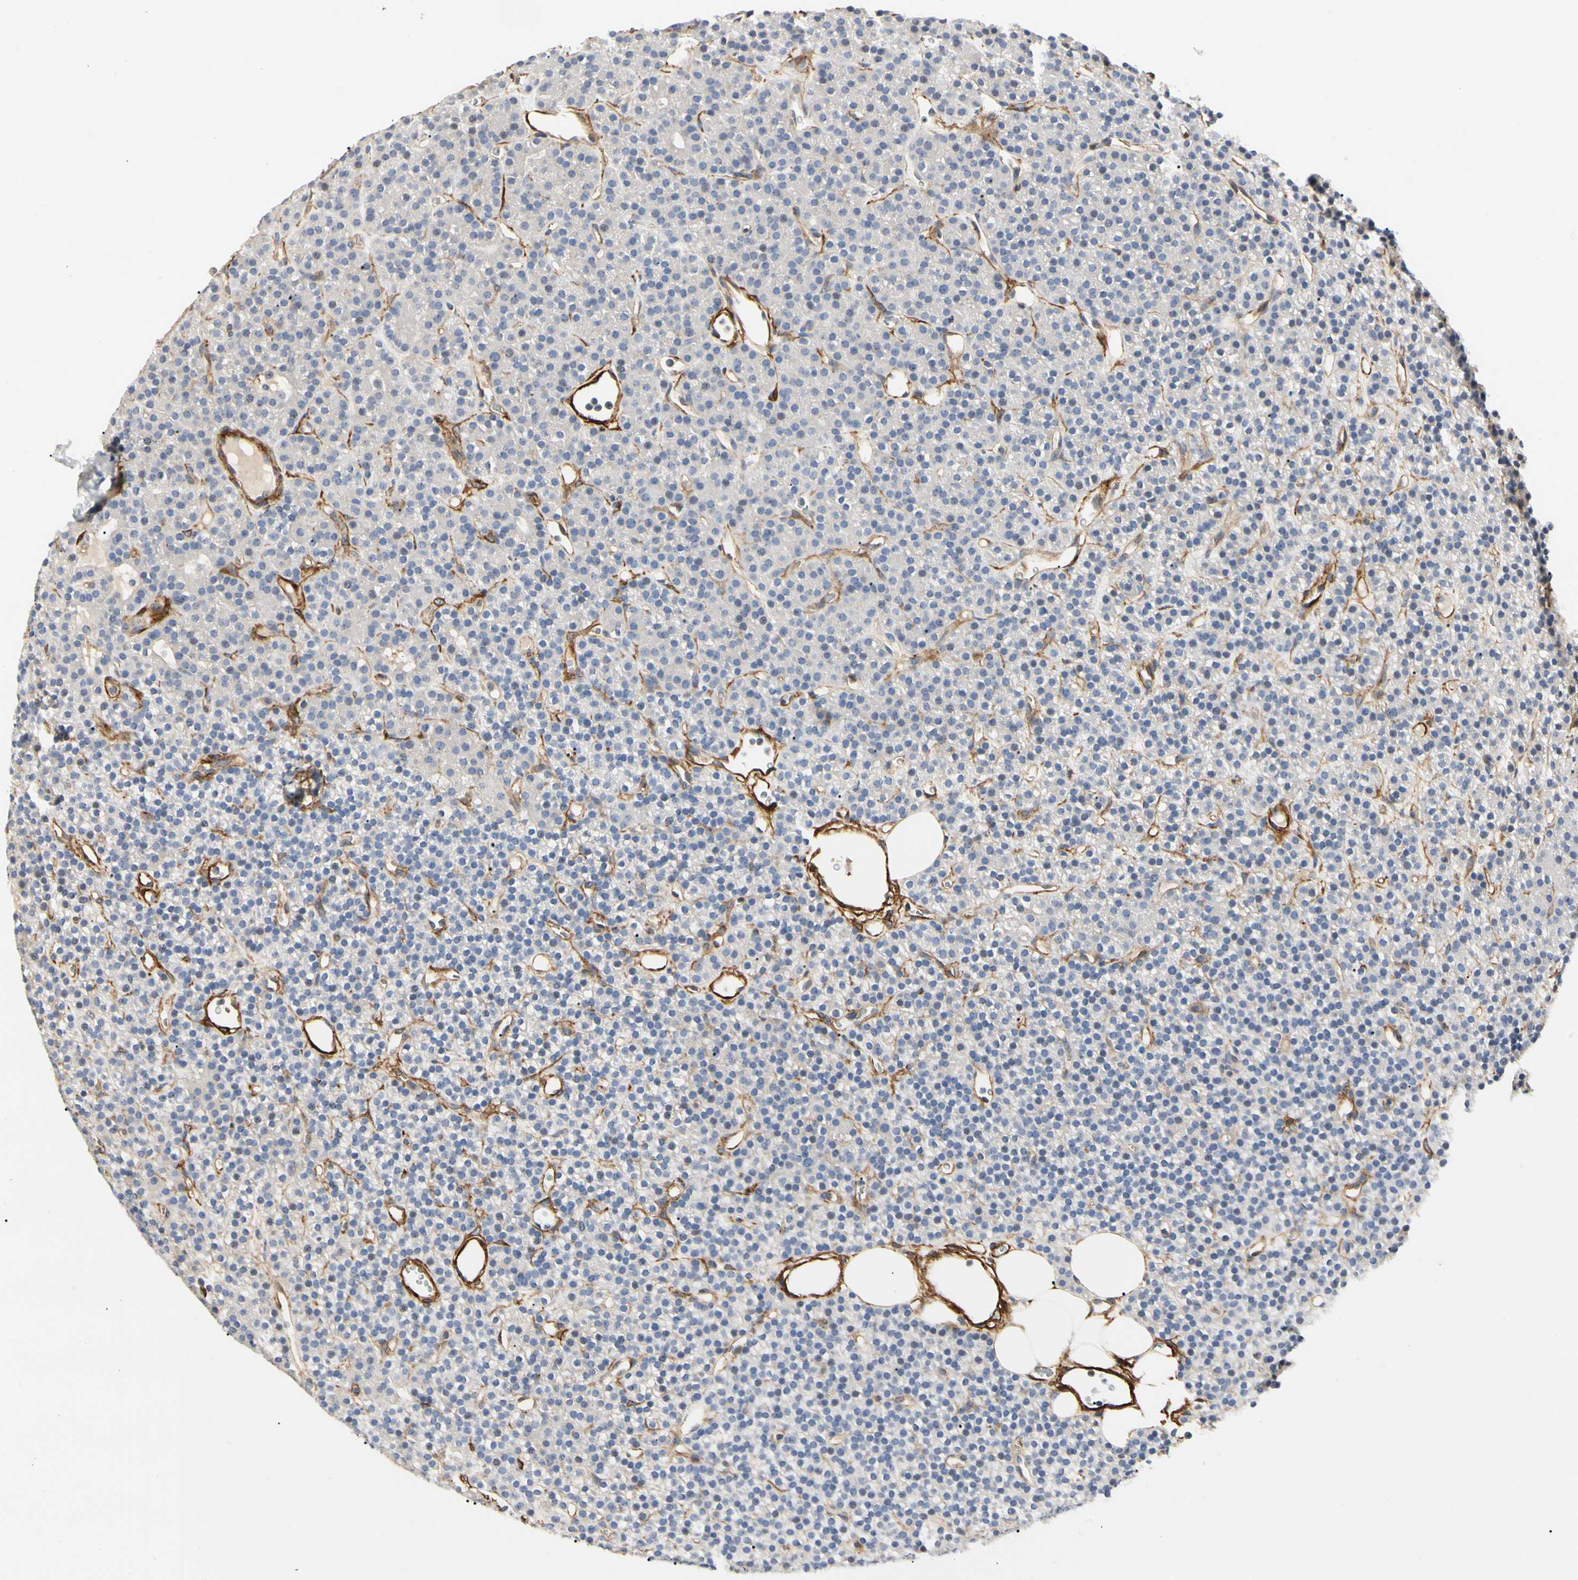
{"staining": {"intensity": "negative", "quantity": "none", "location": "none"}, "tissue": "parathyroid gland", "cell_type": "Glandular cells", "image_type": "normal", "snomed": [{"axis": "morphology", "description": "Normal tissue, NOS"}, {"axis": "morphology", "description": "Hyperplasia, NOS"}, {"axis": "topography", "description": "Parathyroid gland"}], "caption": "Immunohistochemical staining of unremarkable parathyroid gland demonstrates no significant positivity in glandular cells. Nuclei are stained in blue.", "gene": "GGT5", "patient": {"sex": "male", "age": 44}}